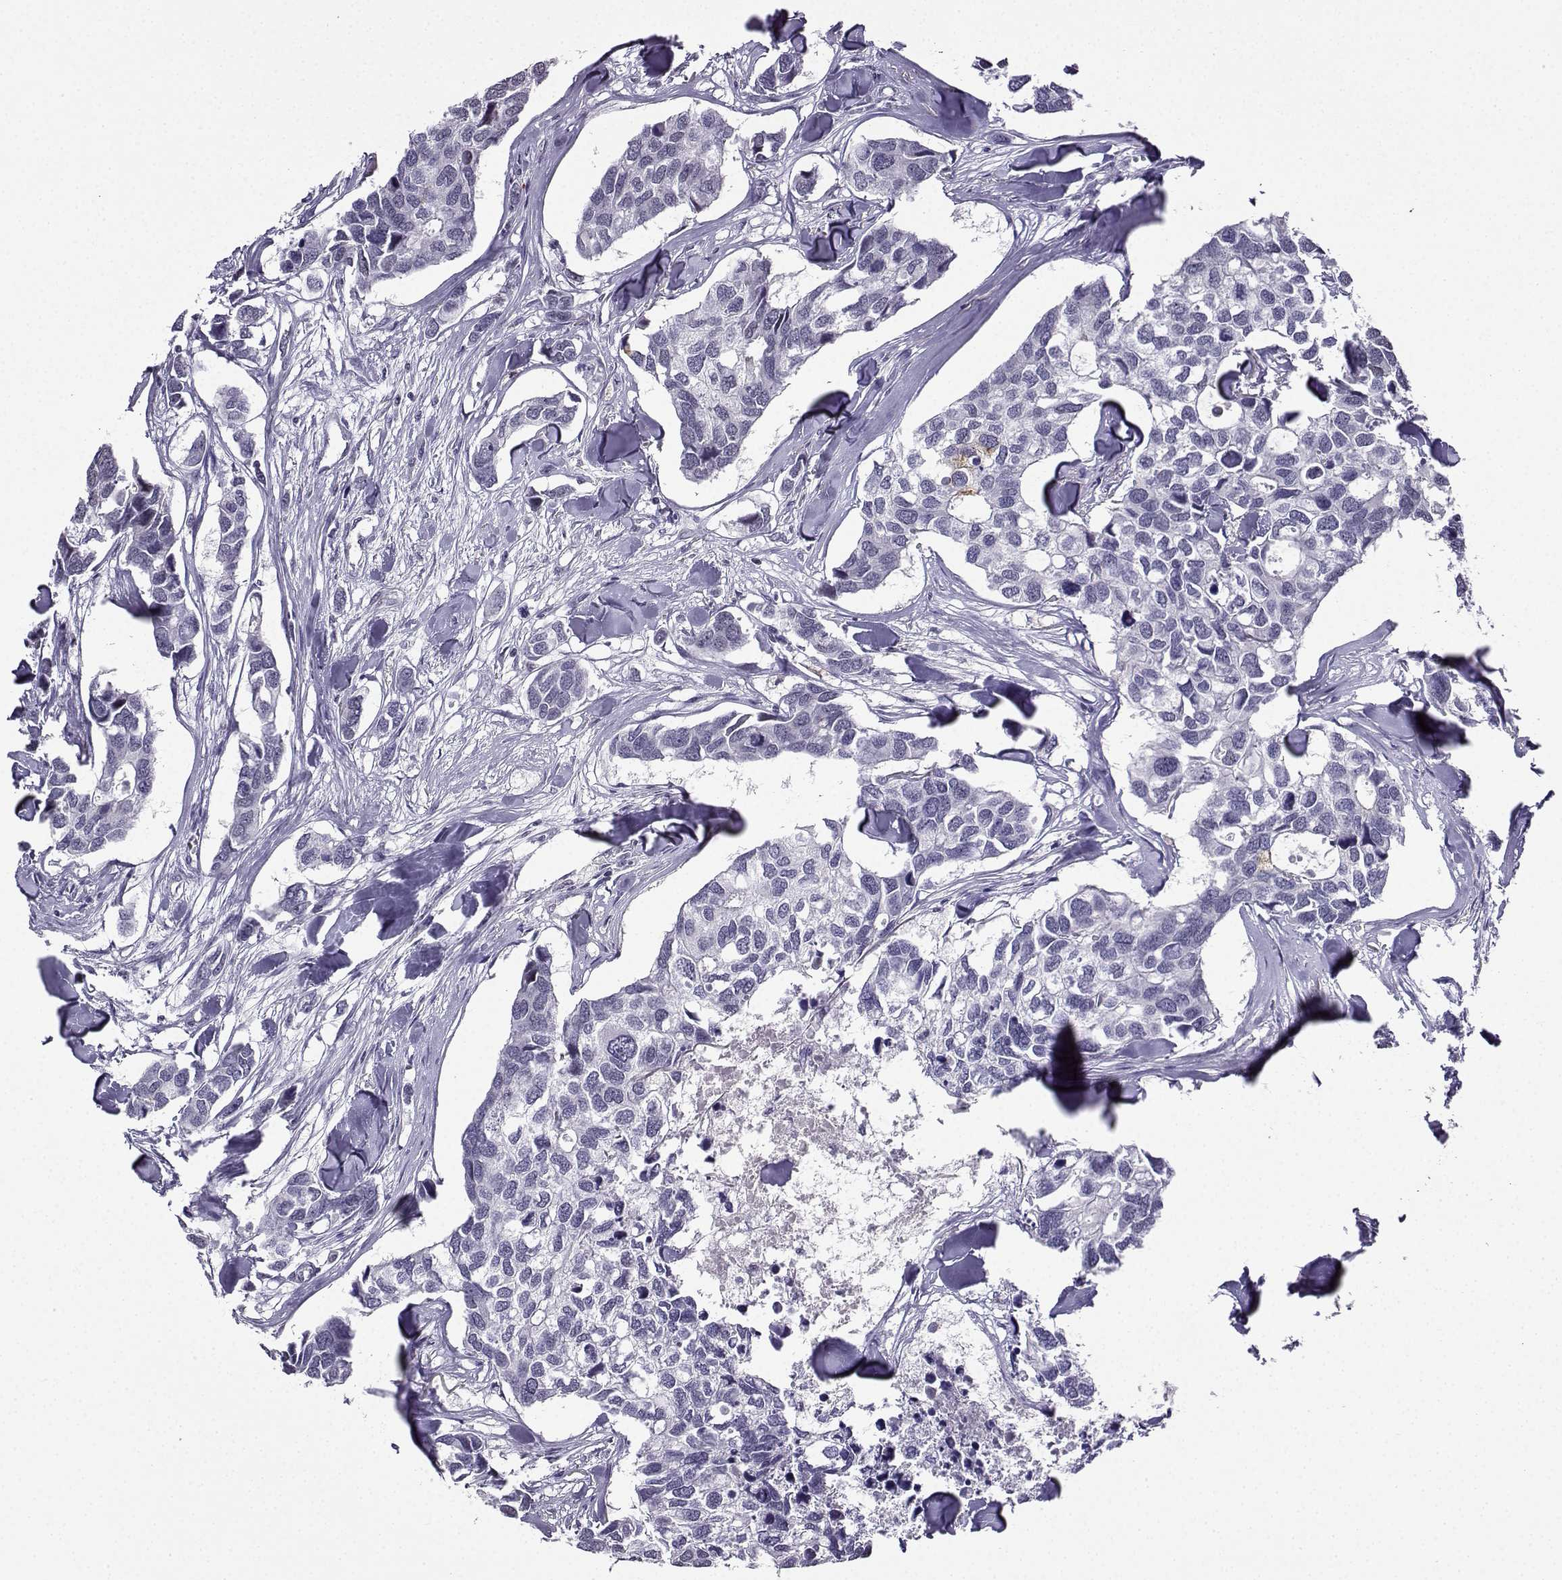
{"staining": {"intensity": "negative", "quantity": "none", "location": "none"}, "tissue": "breast cancer", "cell_type": "Tumor cells", "image_type": "cancer", "snomed": [{"axis": "morphology", "description": "Duct carcinoma"}, {"axis": "topography", "description": "Breast"}], "caption": "A photomicrograph of human breast cancer is negative for staining in tumor cells.", "gene": "LRFN2", "patient": {"sex": "female", "age": 83}}